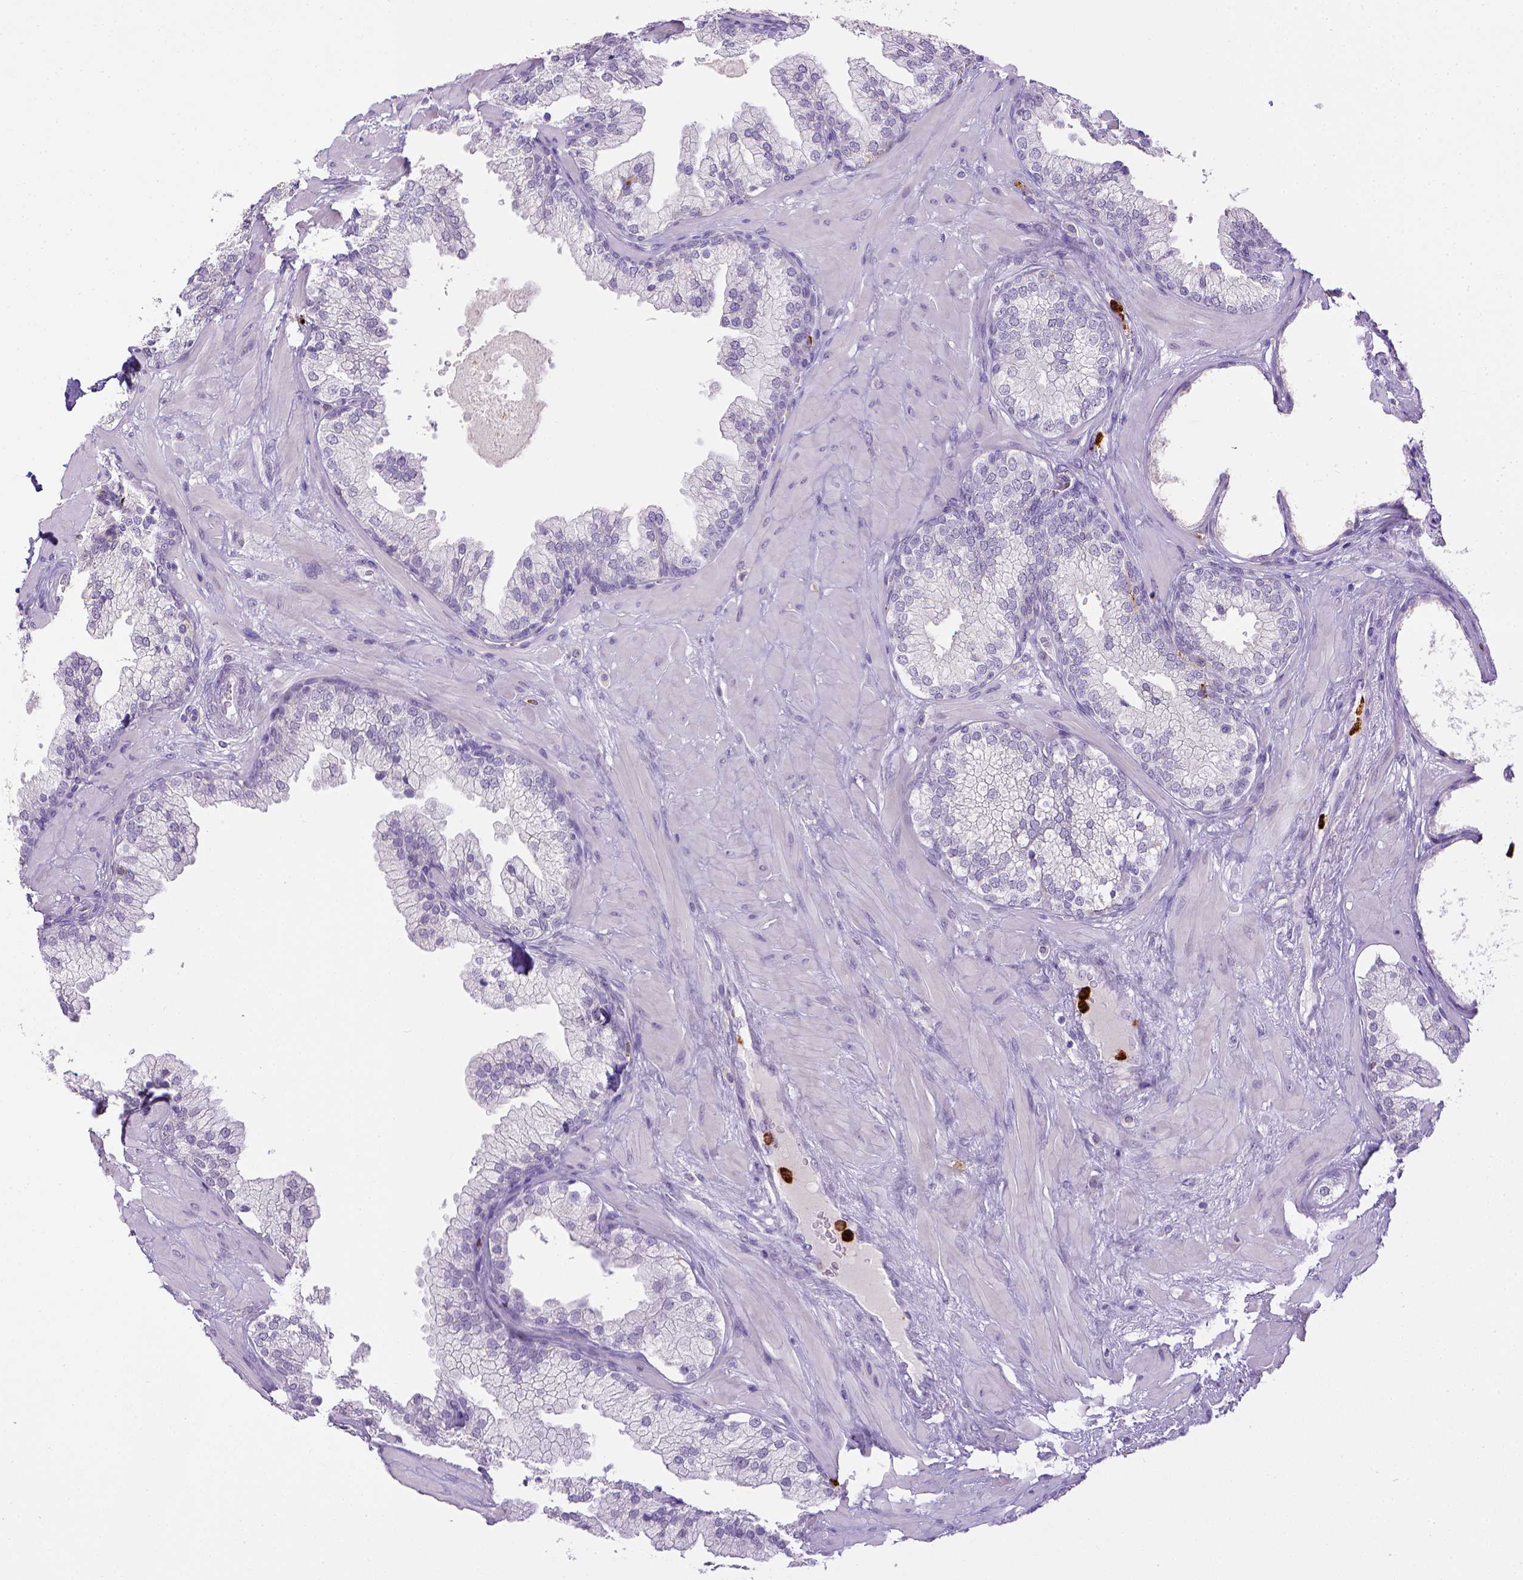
{"staining": {"intensity": "negative", "quantity": "none", "location": "none"}, "tissue": "prostate", "cell_type": "Glandular cells", "image_type": "normal", "snomed": [{"axis": "morphology", "description": "Normal tissue, NOS"}, {"axis": "topography", "description": "Prostate"}, {"axis": "topography", "description": "Peripheral nerve tissue"}], "caption": "DAB immunohistochemical staining of benign prostate demonstrates no significant positivity in glandular cells. Nuclei are stained in blue.", "gene": "ITGAM", "patient": {"sex": "male", "age": 61}}